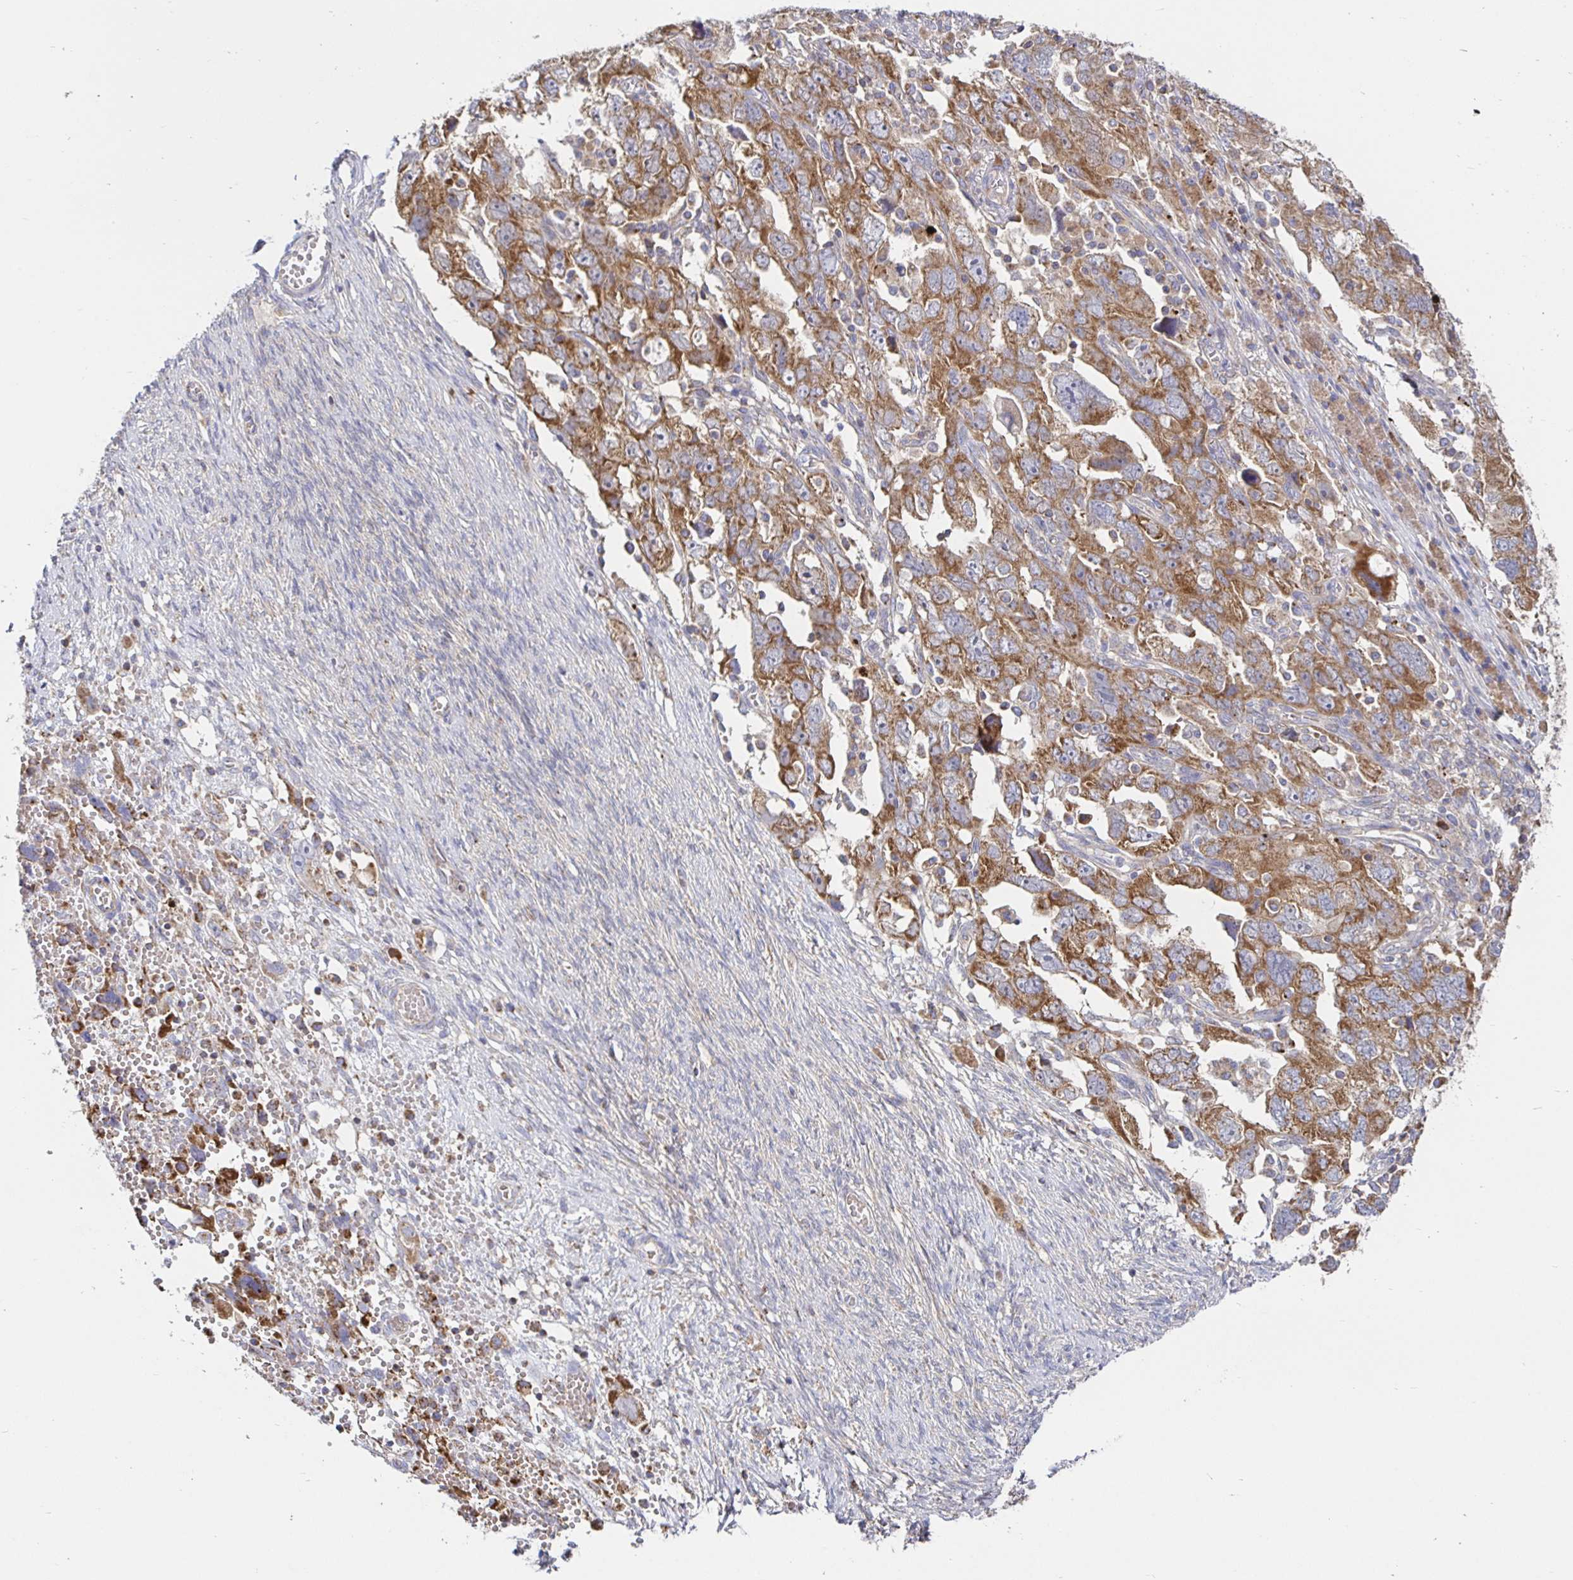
{"staining": {"intensity": "moderate", "quantity": ">75%", "location": "cytoplasmic/membranous"}, "tissue": "ovarian cancer", "cell_type": "Tumor cells", "image_type": "cancer", "snomed": [{"axis": "morphology", "description": "Carcinoma, NOS"}, {"axis": "morphology", "description": "Cystadenocarcinoma, serous, NOS"}, {"axis": "topography", "description": "Ovary"}], "caption": "Moderate cytoplasmic/membranous expression for a protein is present in about >75% of tumor cells of serous cystadenocarcinoma (ovarian) using immunohistochemistry (IHC).", "gene": "PRDX3", "patient": {"sex": "female", "age": 69}}